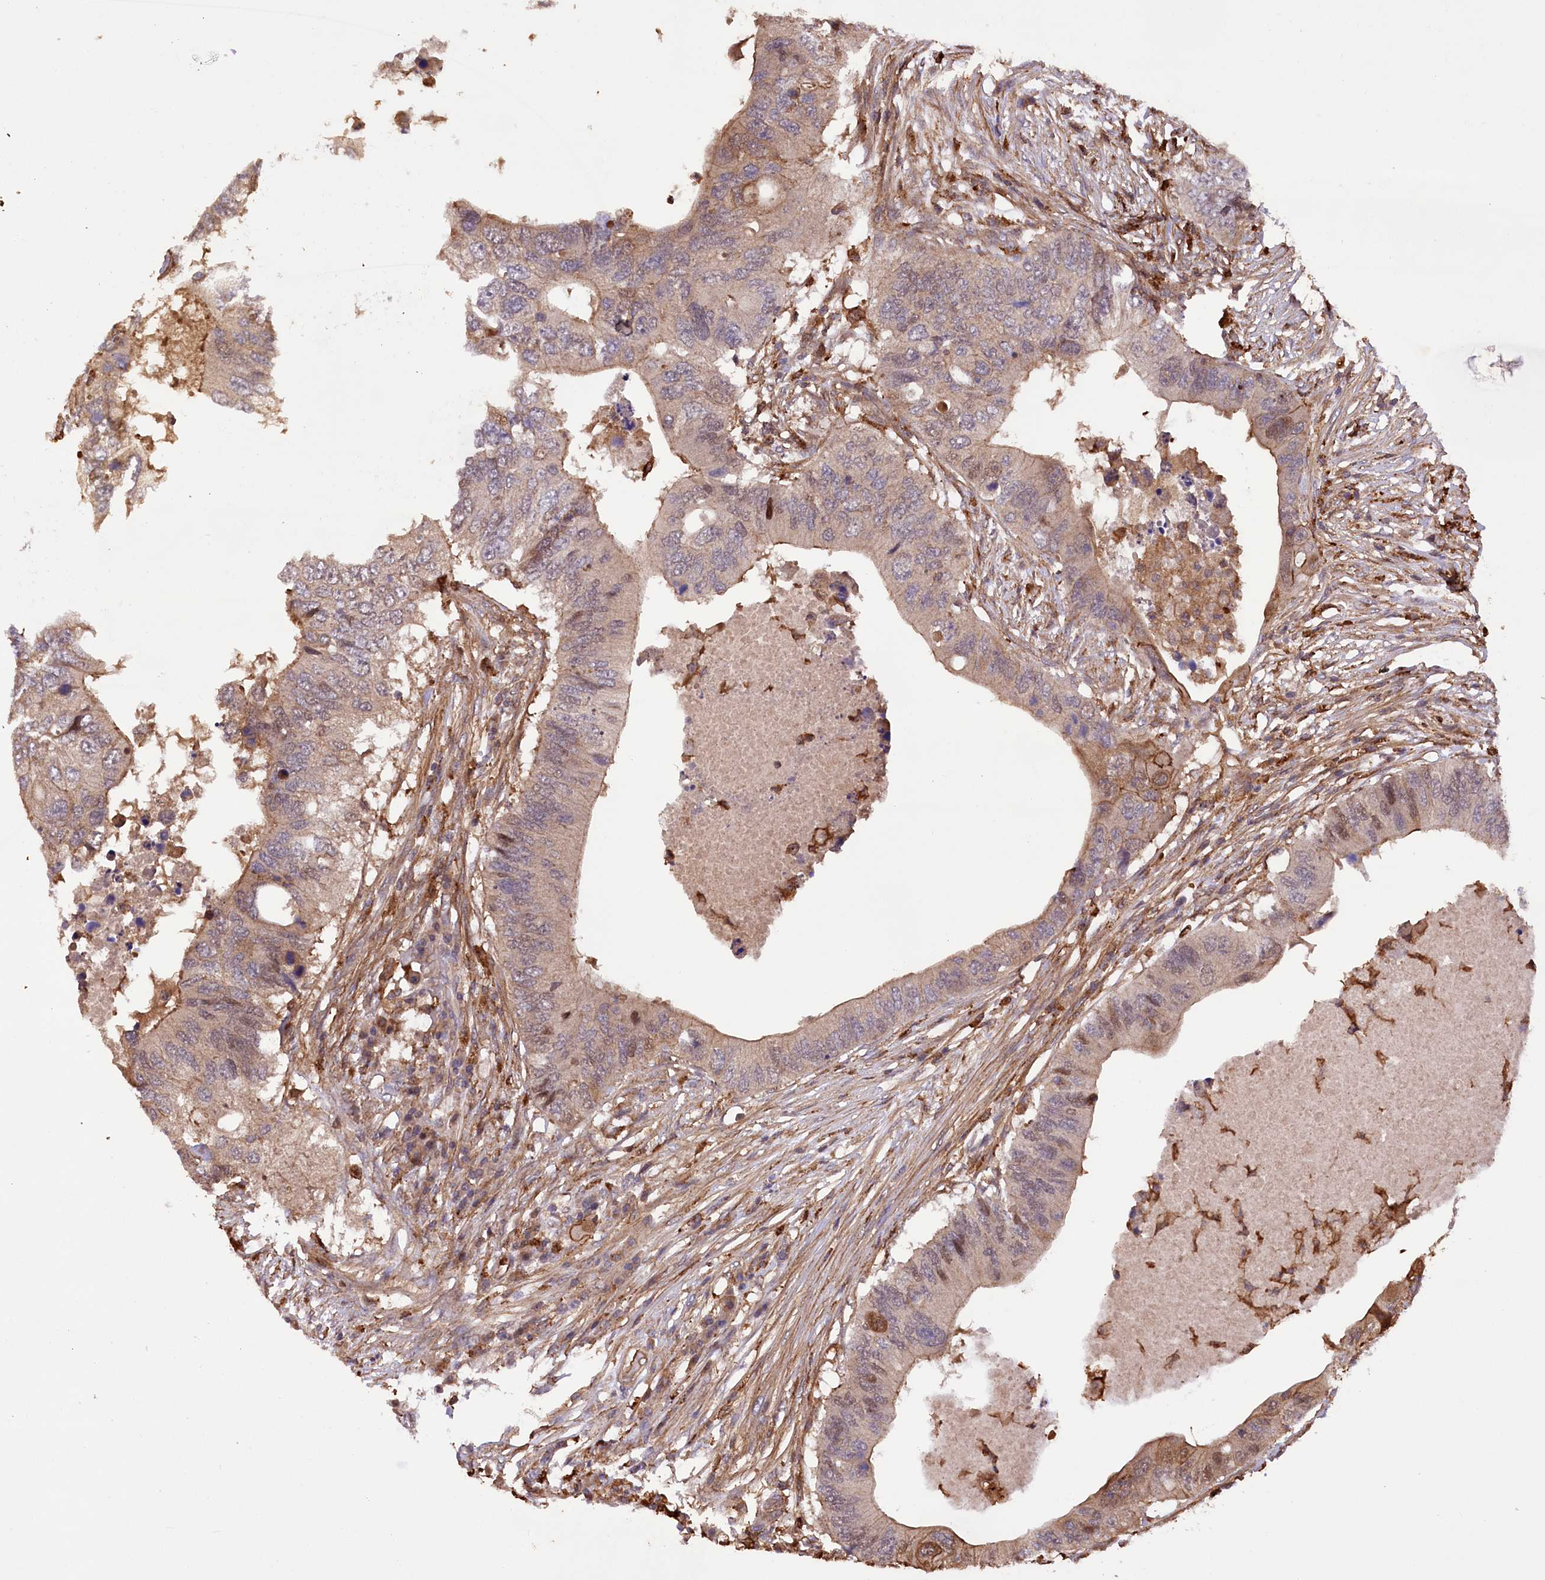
{"staining": {"intensity": "moderate", "quantity": "25%-75%", "location": "cytoplasmic/membranous,nuclear"}, "tissue": "colorectal cancer", "cell_type": "Tumor cells", "image_type": "cancer", "snomed": [{"axis": "morphology", "description": "Adenocarcinoma, NOS"}, {"axis": "topography", "description": "Colon"}], "caption": "Immunohistochemistry micrograph of human adenocarcinoma (colorectal) stained for a protein (brown), which exhibits medium levels of moderate cytoplasmic/membranous and nuclear positivity in approximately 25%-75% of tumor cells.", "gene": "DPP3", "patient": {"sex": "male", "age": 71}}